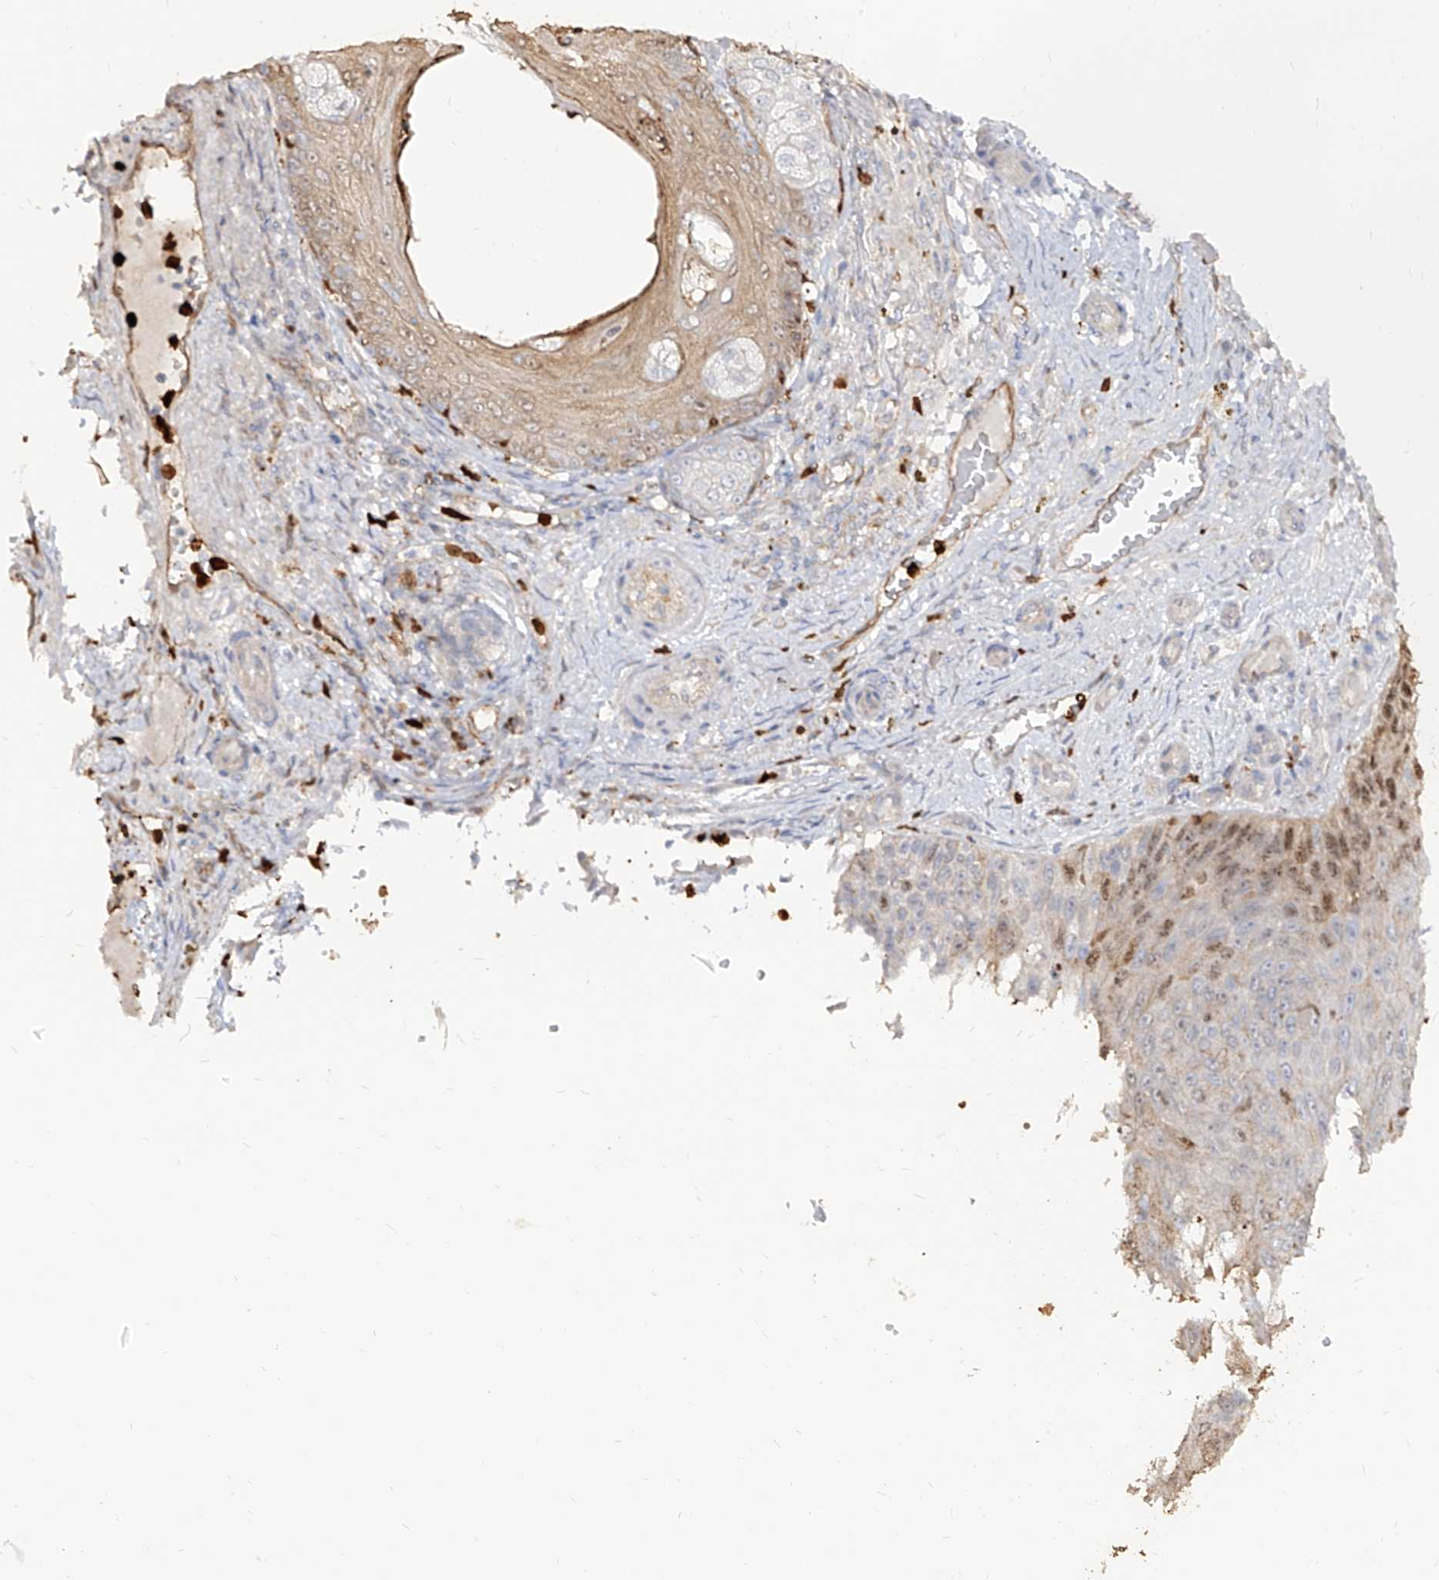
{"staining": {"intensity": "moderate", "quantity": "<25%", "location": "cytoplasmic/membranous,nuclear"}, "tissue": "skin cancer", "cell_type": "Tumor cells", "image_type": "cancer", "snomed": [{"axis": "morphology", "description": "Squamous cell carcinoma, NOS"}, {"axis": "topography", "description": "Skin"}], "caption": "A low amount of moderate cytoplasmic/membranous and nuclear staining is appreciated in approximately <25% of tumor cells in skin squamous cell carcinoma tissue.", "gene": "ZNF227", "patient": {"sex": "female", "age": 88}}